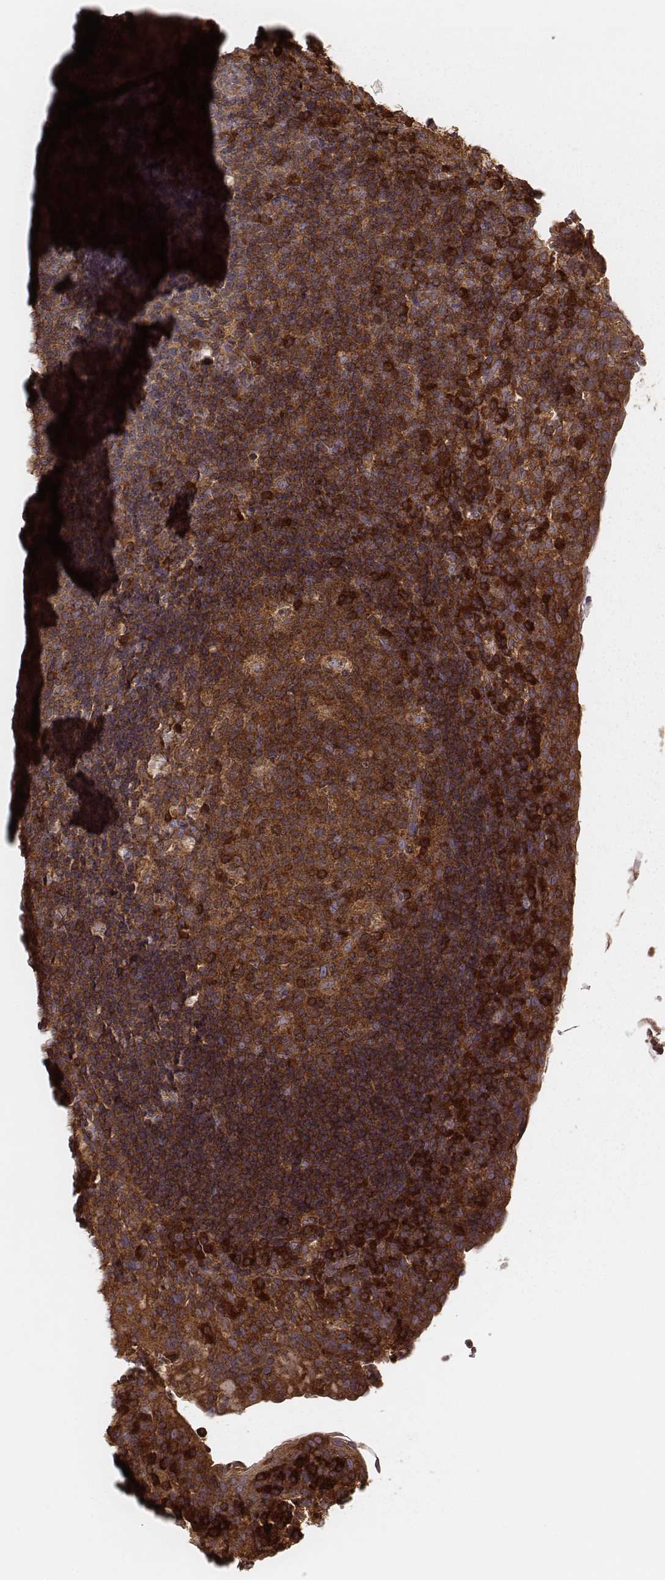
{"staining": {"intensity": "strong", "quantity": ">75%", "location": "cytoplasmic/membranous"}, "tissue": "tonsil", "cell_type": "Germinal center cells", "image_type": "normal", "snomed": [{"axis": "morphology", "description": "Normal tissue, NOS"}, {"axis": "topography", "description": "Tonsil"}], "caption": "This is an image of immunohistochemistry staining of benign tonsil, which shows strong expression in the cytoplasmic/membranous of germinal center cells.", "gene": "CARS1", "patient": {"sex": "male", "age": 17}}